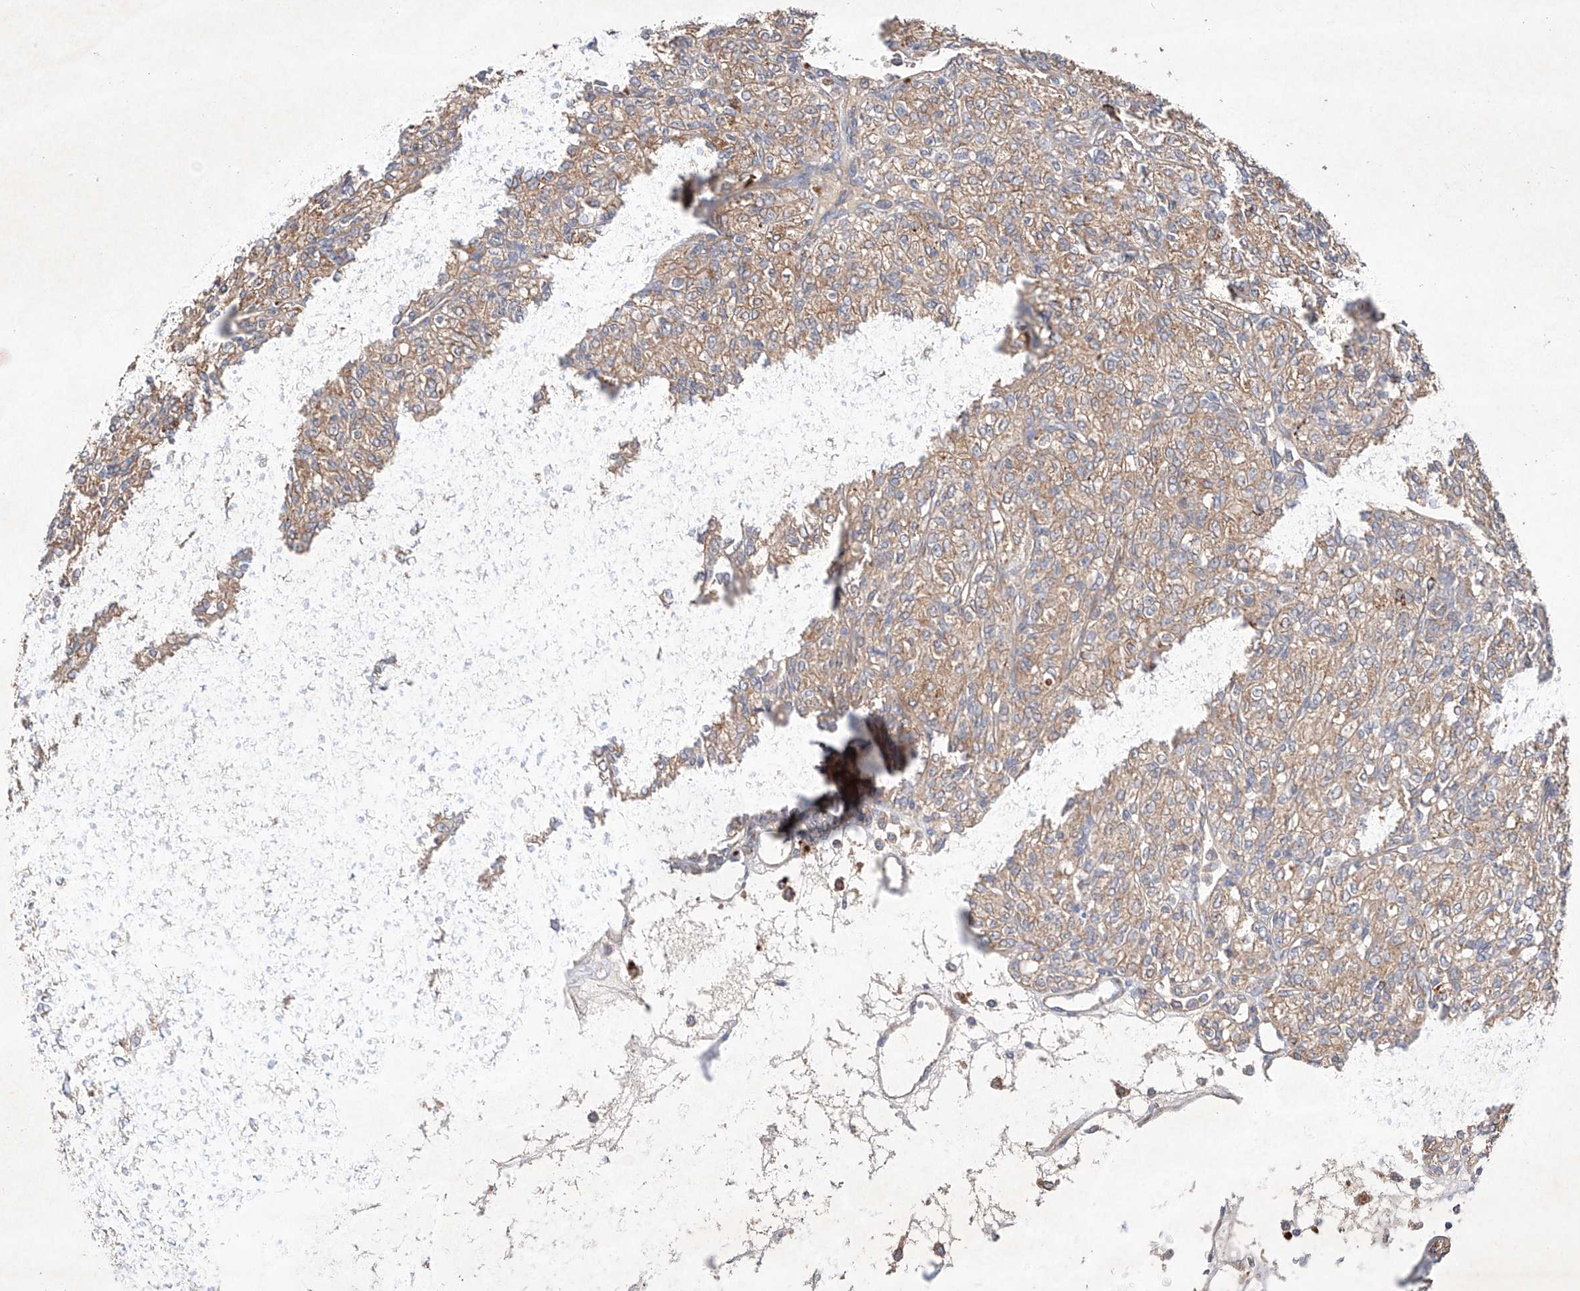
{"staining": {"intensity": "moderate", "quantity": ">75%", "location": "cytoplasmic/membranous"}, "tissue": "renal cancer", "cell_type": "Tumor cells", "image_type": "cancer", "snomed": [{"axis": "morphology", "description": "Adenocarcinoma, NOS"}, {"axis": "topography", "description": "Kidney"}], "caption": "Immunohistochemical staining of human renal adenocarcinoma reveals medium levels of moderate cytoplasmic/membranous protein staining in about >75% of tumor cells.", "gene": "C6orf62", "patient": {"sex": "male", "age": 77}}